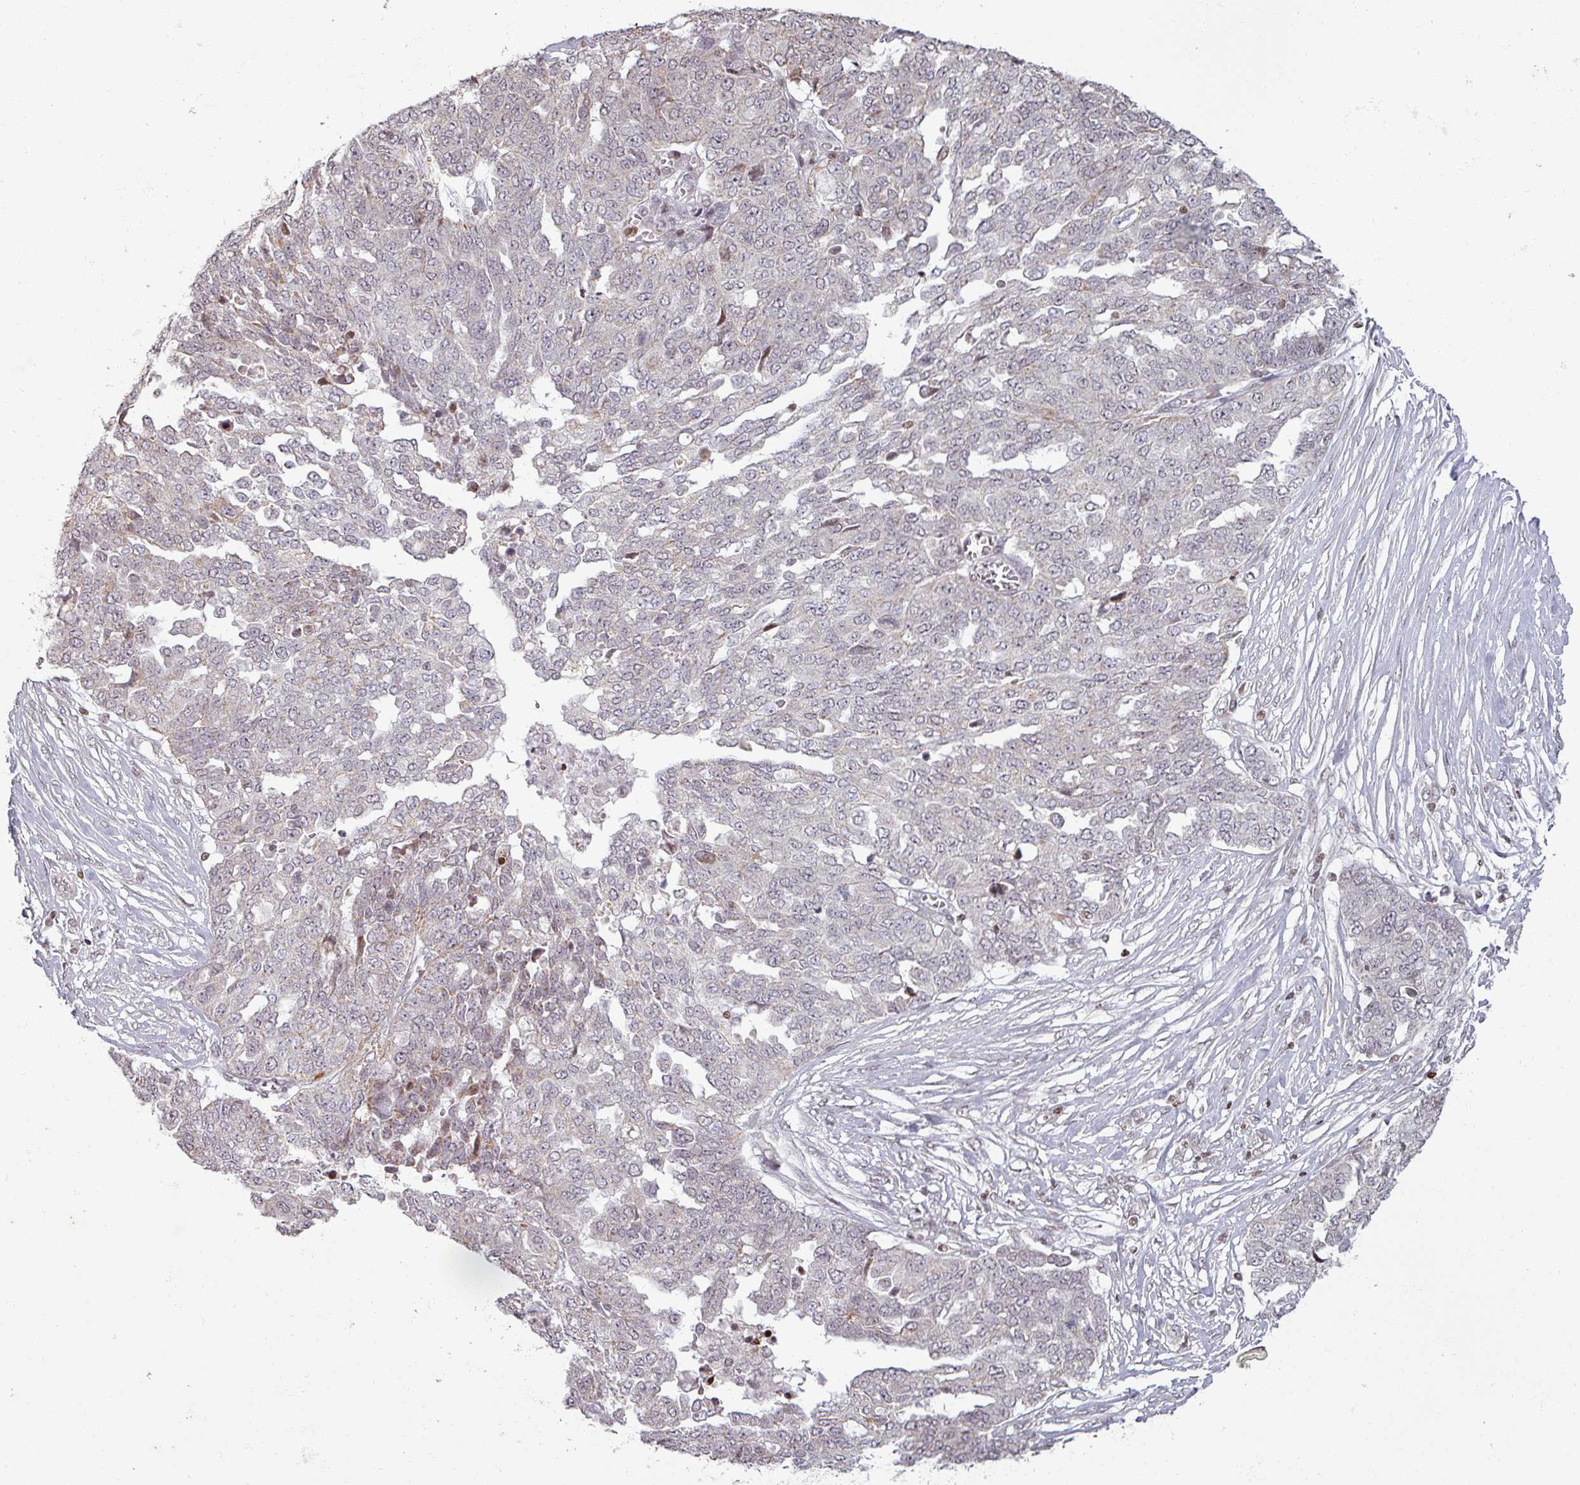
{"staining": {"intensity": "negative", "quantity": "none", "location": "none"}, "tissue": "ovarian cancer", "cell_type": "Tumor cells", "image_type": "cancer", "snomed": [{"axis": "morphology", "description": "Cystadenocarcinoma, serous, NOS"}, {"axis": "topography", "description": "Soft tissue"}, {"axis": "topography", "description": "Ovary"}], "caption": "This is an IHC histopathology image of human ovarian cancer. There is no positivity in tumor cells.", "gene": "NCOR1", "patient": {"sex": "female", "age": 57}}